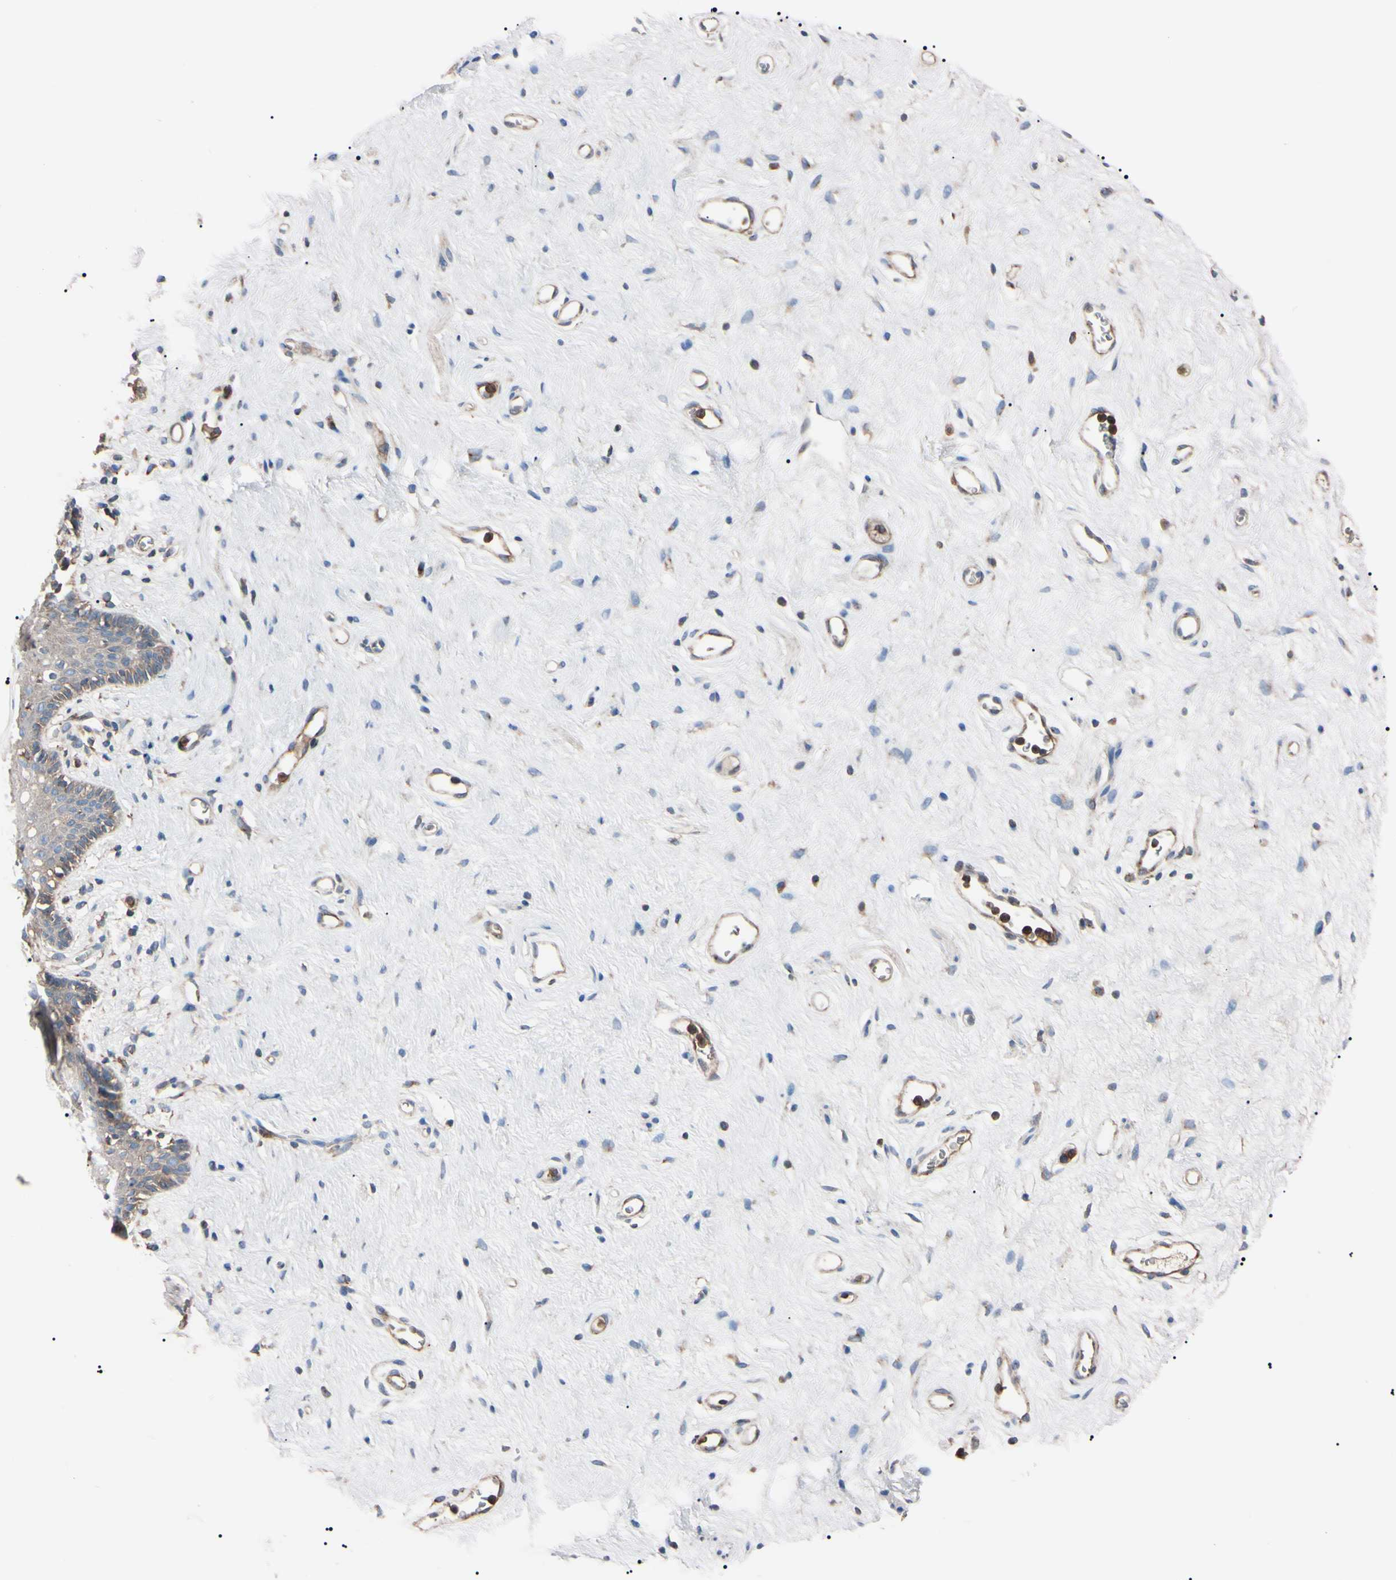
{"staining": {"intensity": "weak", "quantity": "25%-75%", "location": "cytoplasmic/membranous"}, "tissue": "vagina", "cell_type": "Squamous epithelial cells", "image_type": "normal", "snomed": [{"axis": "morphology", "description": "Normal tissue, NOS"}, {"axis": "topography", "description": "Vagina"}], "caption": "IHC photomicrograph of unremarkable vagina stained for a protein (brown), which shows low levels of weak cytoplasmic/membranous staining in about 25%-75% of squamous epithelial cells.", "gene": "PRKACA", "patient": {"sex": "female", "age": 44}}